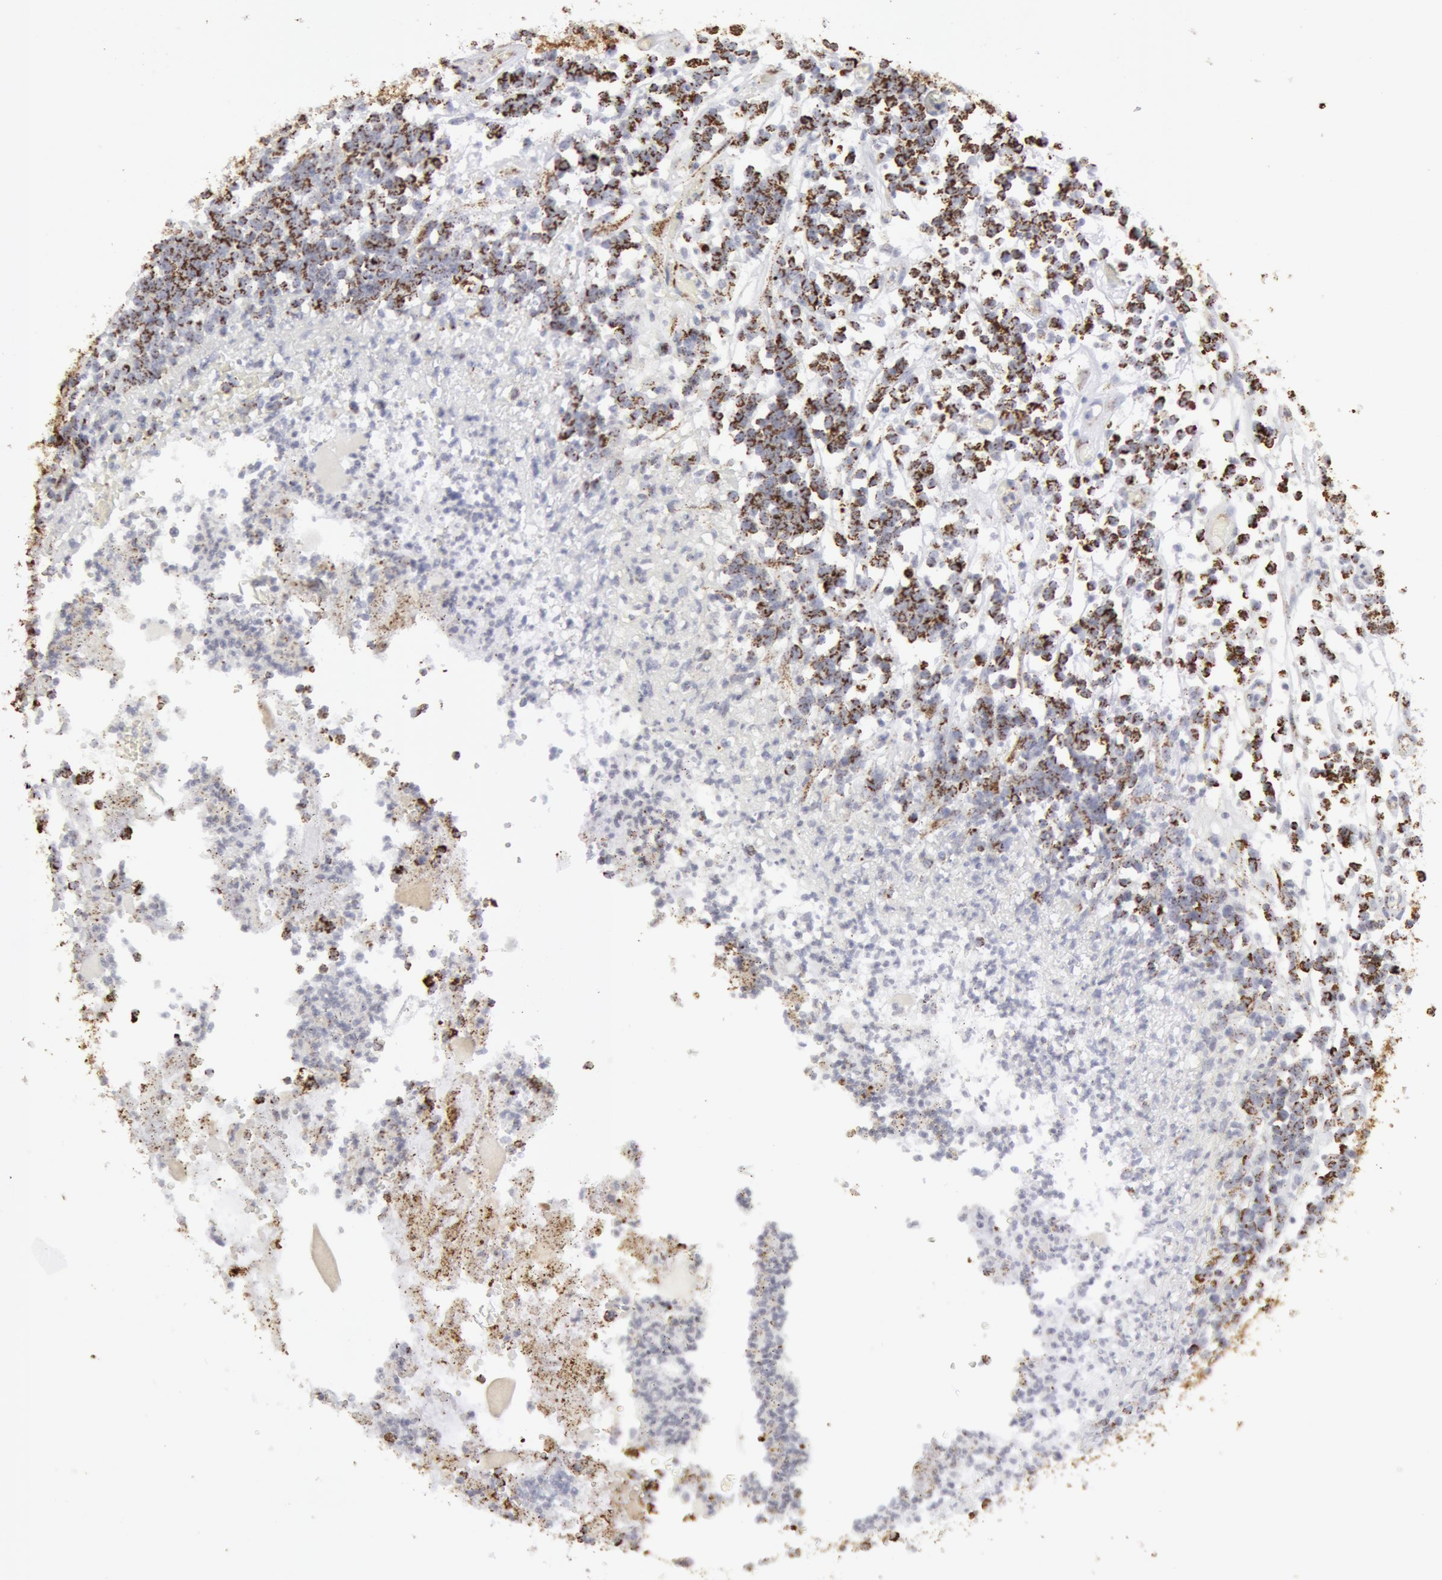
{"staining": {"intensity": "strong", "quantity": ">75%", "location": "cytoplasmic/membranous"}, "tissue": "lymphoma", "cell_type": "Tumor cells", "image_type": "cancer", "snomed": [{"axis": "morphology", "description": "Malignant lymphoma, non-Hodgkin's type, High grade"}, {"axis": "topography", "description": "Colon"}], "caption": "Immunohistochemistry of lymphoma demonstrates high levels of strong cytoplasmic/membranous positivity in approximately >75% of tumor cells.", "gene": "ATP5F1B", "patient": {"sex": "male", "age": 82}}